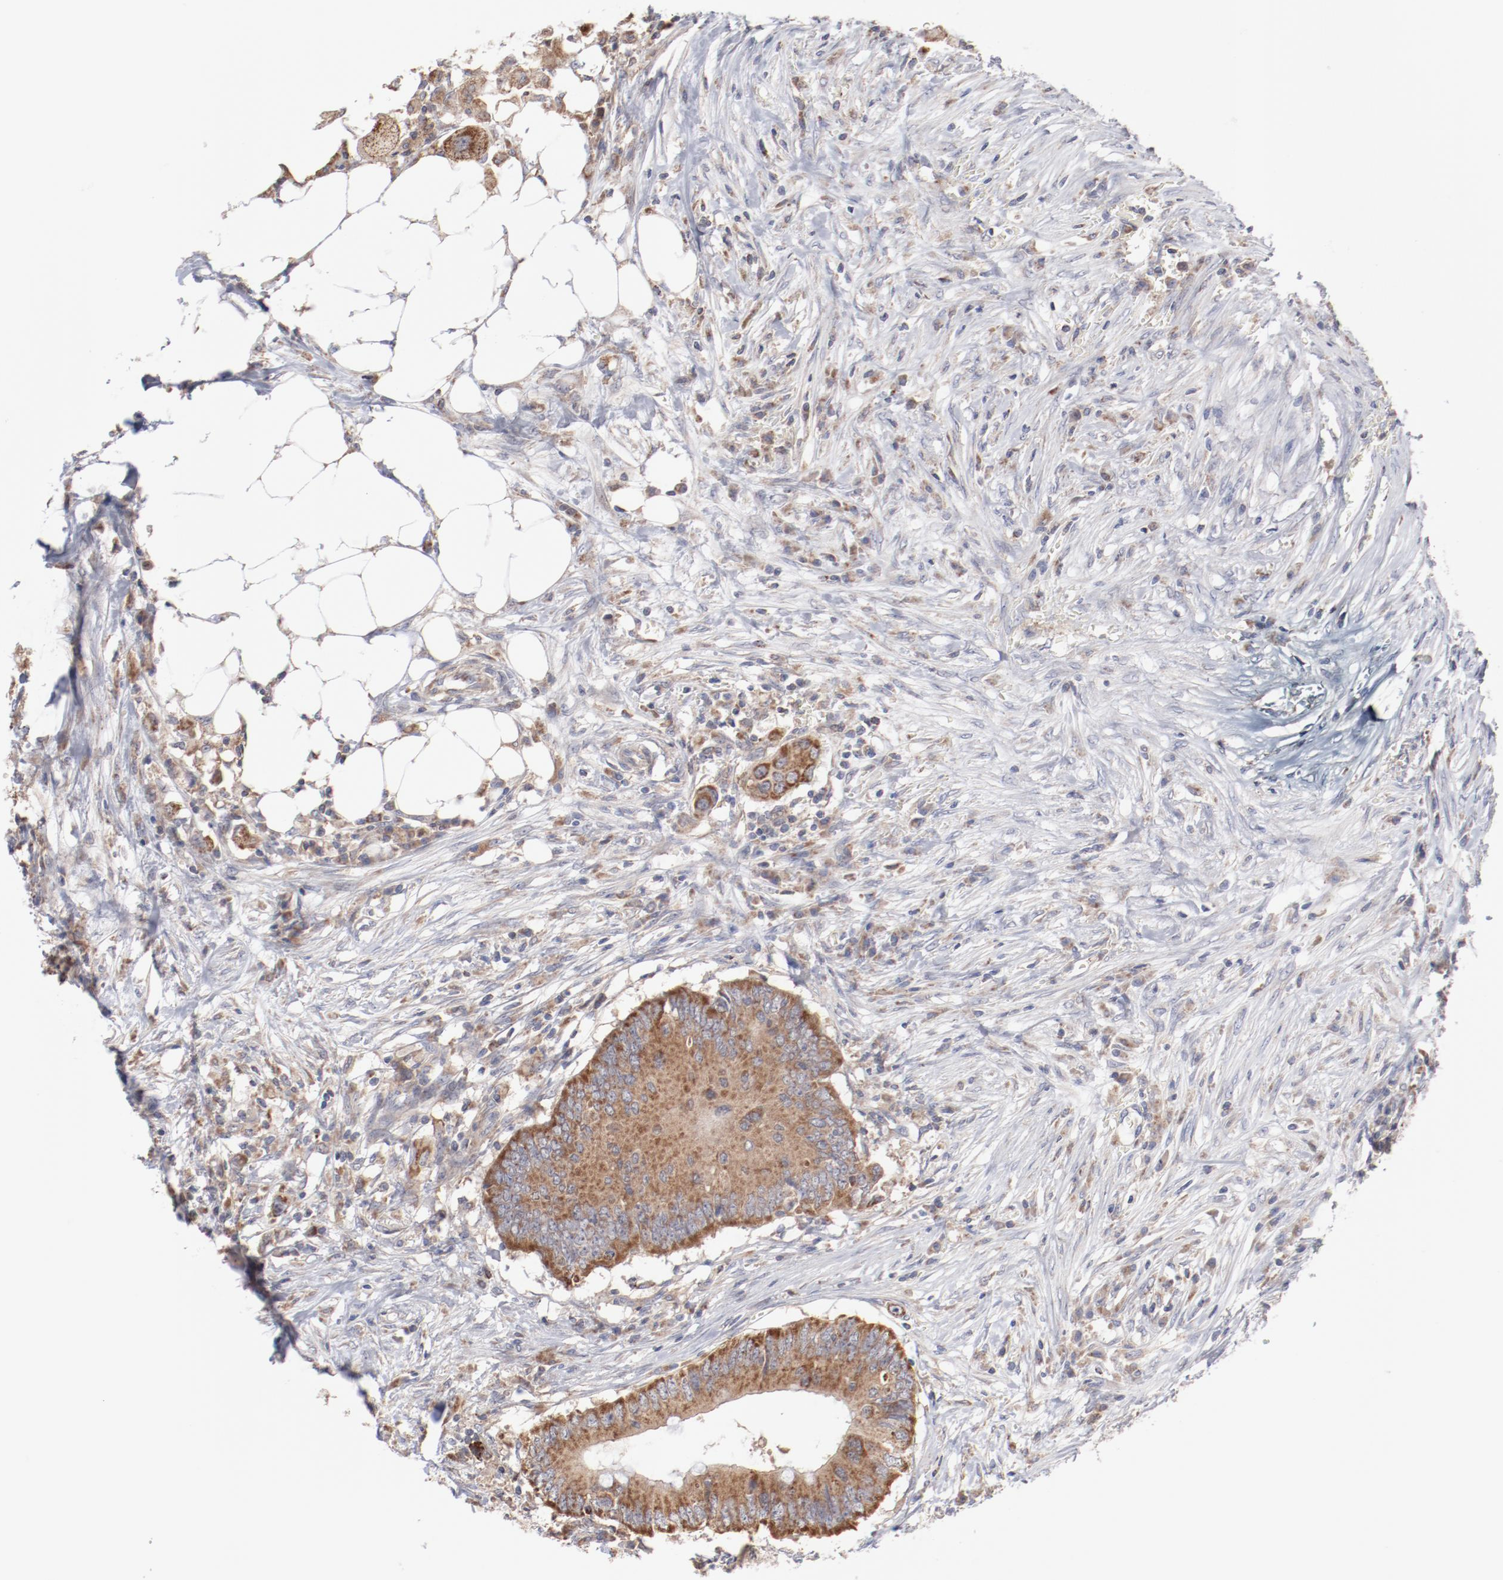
{"staining": {"intensity": "moderate", "quantity": ">75%", "location": "cytoplasmic/membranous"}, "tissue": "colorectal cancer", "cell_type": "Tumor cells", "image_type": "cancer", "snomed": [{"axis": "morphology", "description": "Adenocarcinoma, NOS"}, {"axis": "topography", "description": "Colon"}], "caption": "This is a histology image of IHC staining of colorectal cancer, which shows moderate expression in the cytoplasmic/membranous of tumor cells.", "gene": "PPFIBP2", "patient": {"sex": "male", "age": 71}}